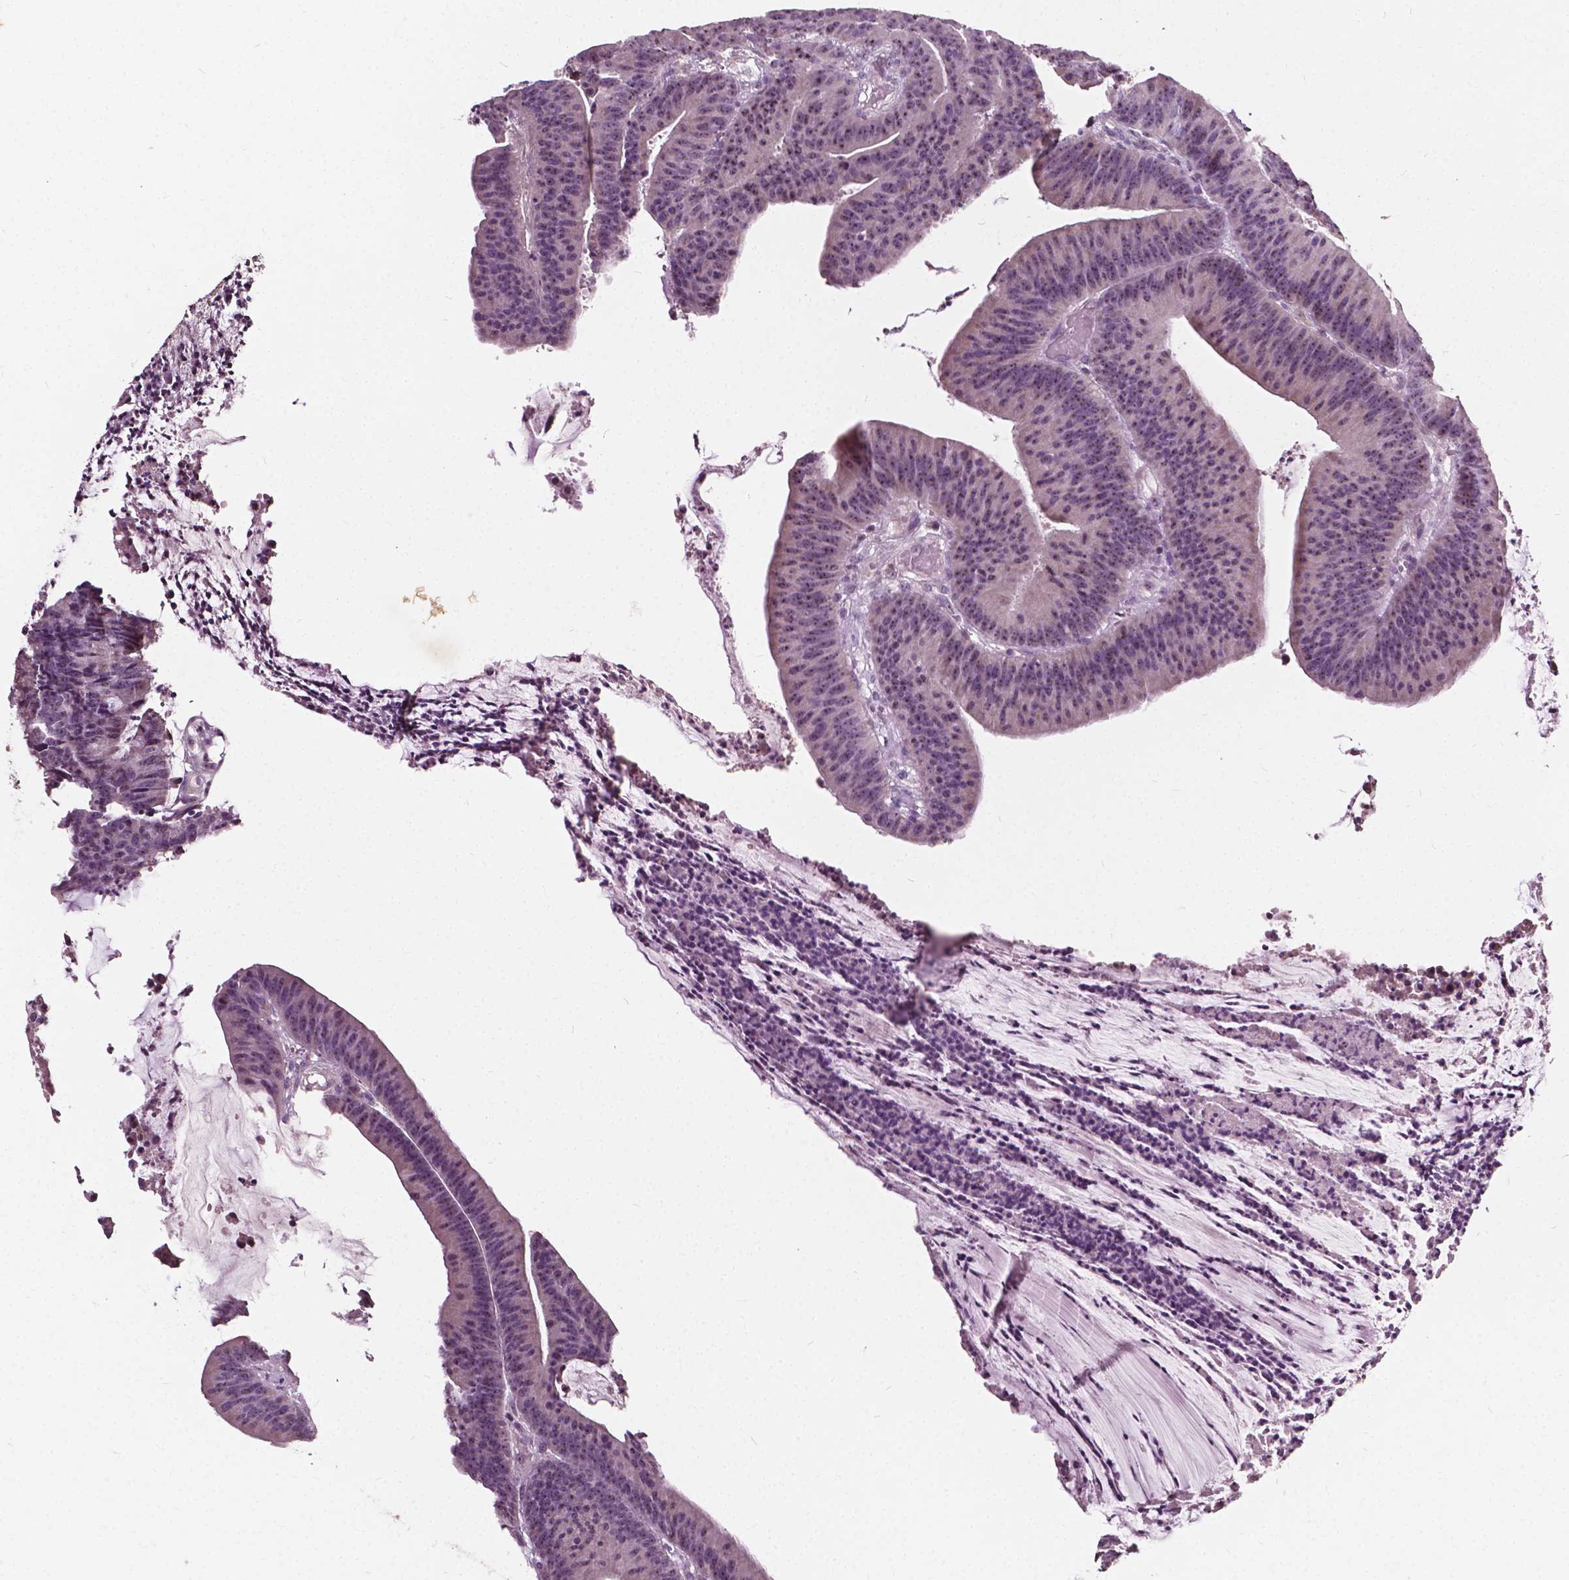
{"staining": {"intensity": "moderate", "quantity": "25%-75%", "location": "nuclear"}, "tissue": "colorectal cancer", "cell_type": "Tumor cells", "image_type": "cancer", "snomed": [{"axis": "morphology", "description": "Adenocarcinoma, NOS"}, {"axis": "topography", "description": "Colon"}], "caption": "Colorectal cancer (adenocarcinoma) tissue demonstrates moderate nuclear positivity in about 25%-75% of tumor cells", "gene": "ODF3L2", "patient": {"sex": "female", "age": 78}}